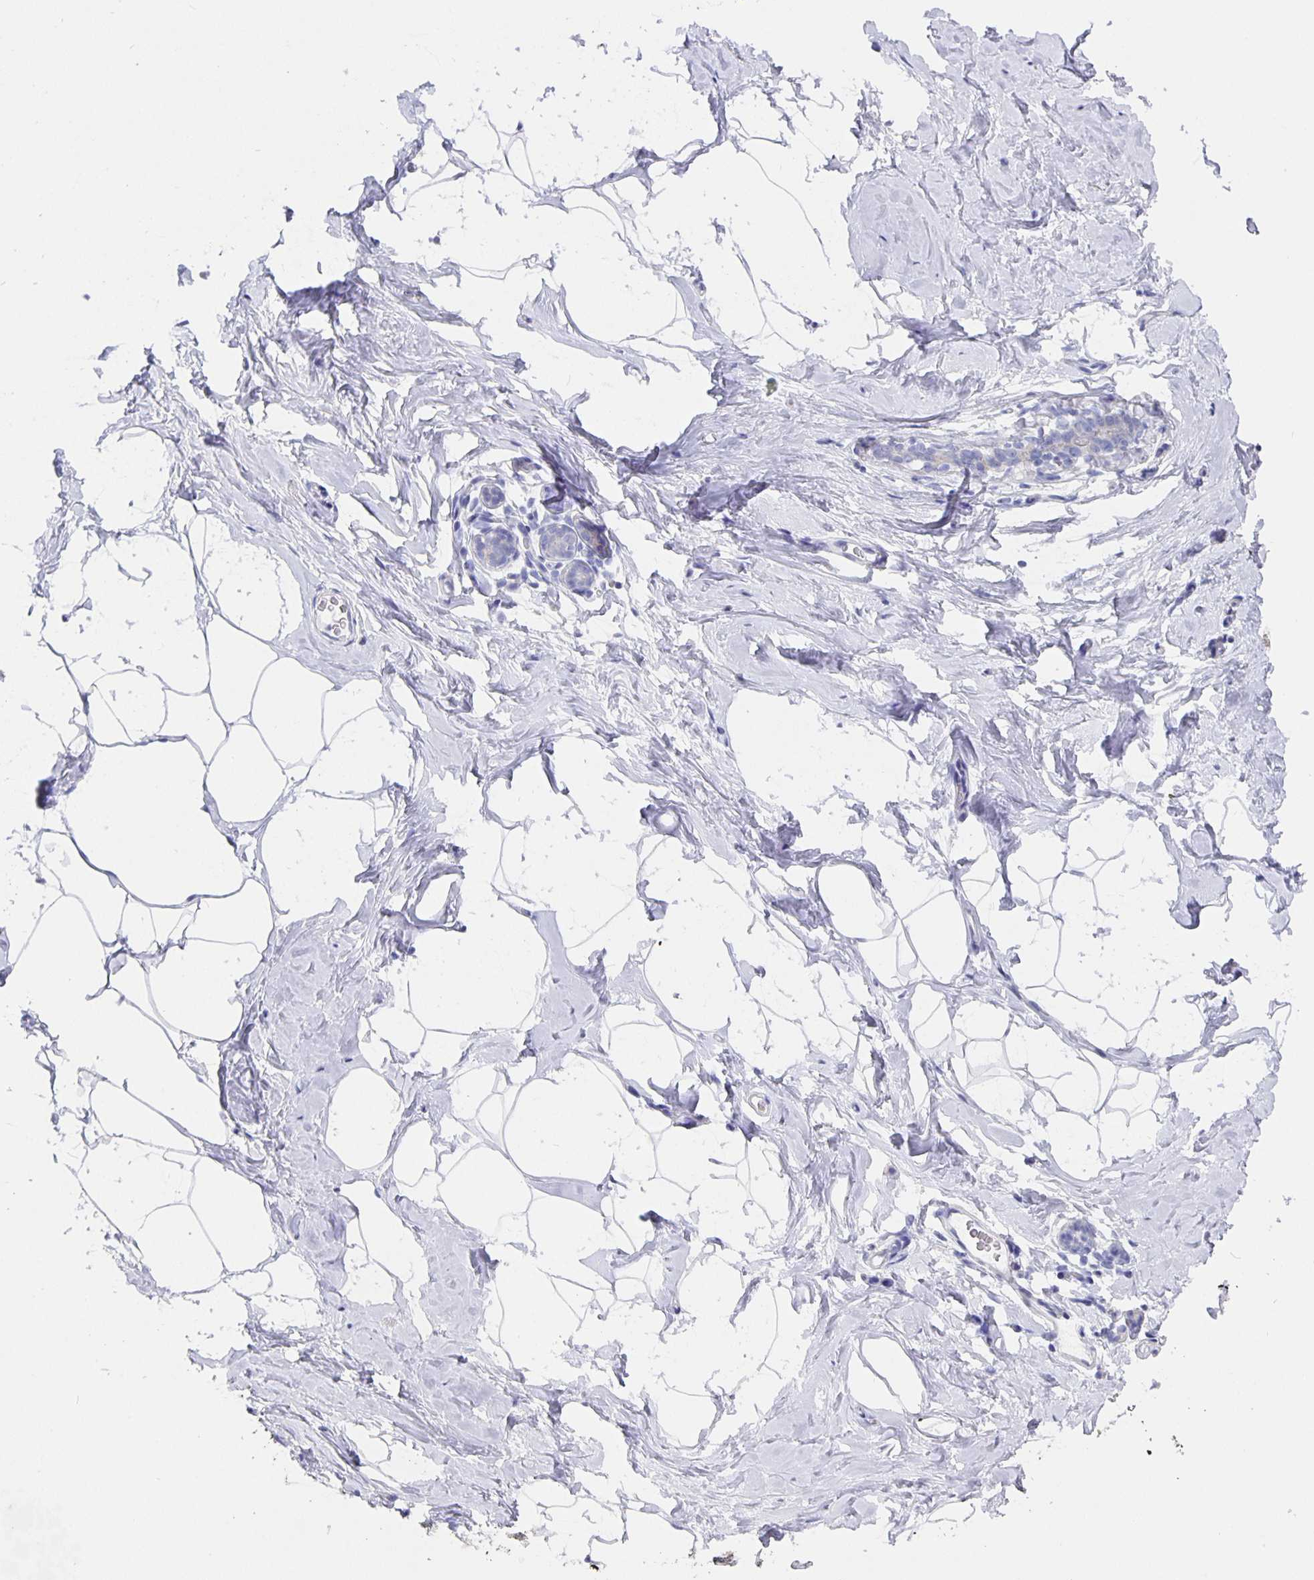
{"staining": {"intensity": "negative", "quantity": "none", "location": "none"}, "tissue": "breast", "cell_type": "Adipocytes", "image_type": "normal", "snomed": [{"axis": "morphology", "description": "Normal tissue, NOS"}, {"axis": "topography", "description": "Breast"}], "caption": "Adipocytes show no significant protein expression in normal breast. The staining was performed using DAB to visualize the protein expression in brown, while the nuclei were stained in blue with hematoxylin (Magnification: 20x).", "gene": "CFAP74", "patient": {"sex": "female", "age": 32}}